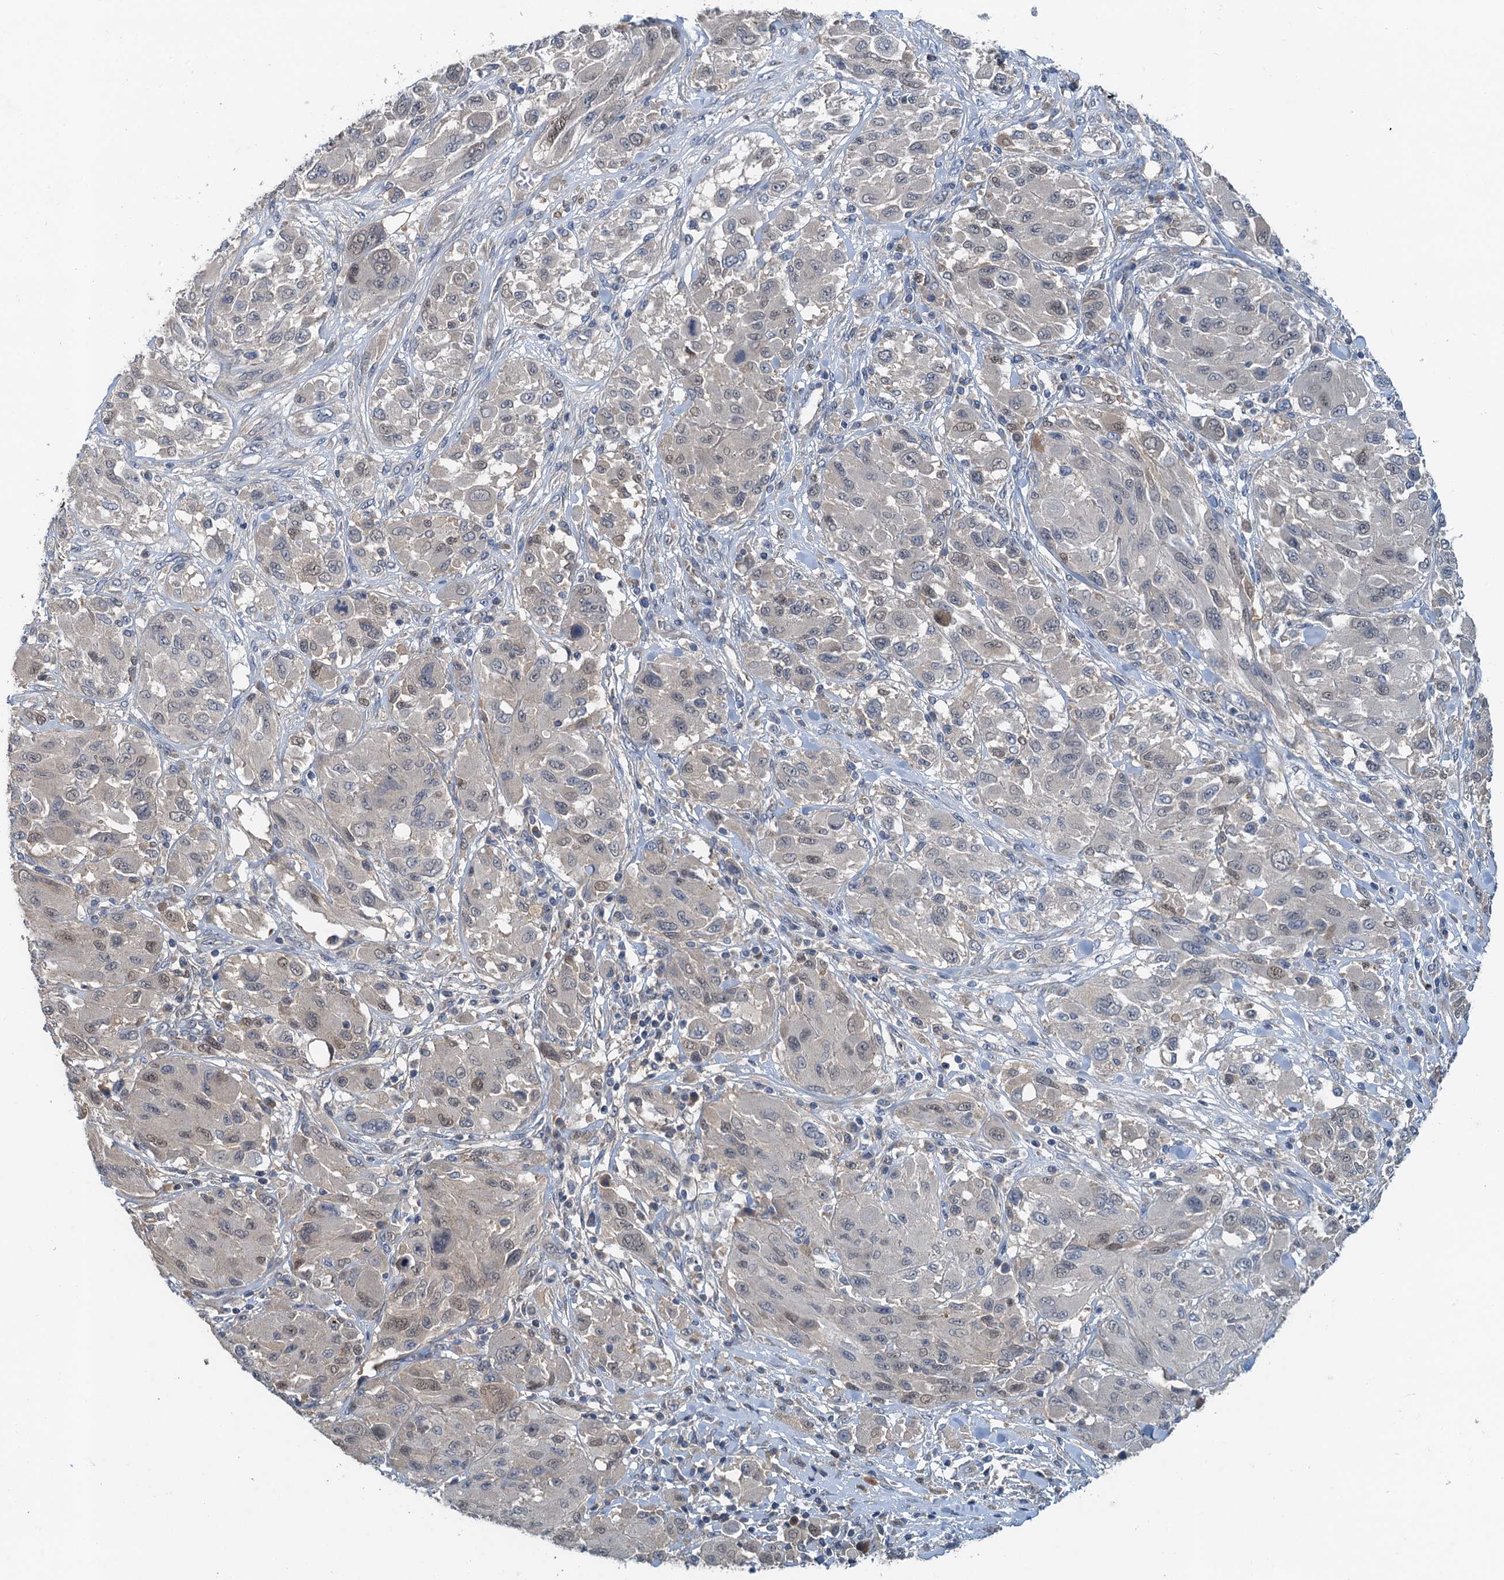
{"staining": {"intensity": "weak", "quantity": "<25%", "location": "nuclear"}, "tissue": "melanoma", "cell_type": "Tumor cells", "image_type": "cancer", "snomed": [{"axis": "morphology", "description": "Malignant melanoma, NOS"}, {"axis": "topography", "description": "Skin"}], "caption": "DAB (3,3'-diaminobenzidine) immunohistochemical staining of malignant melanoma shows no significant positivity in tumor cells. Nuclei are stained in blue.", "gene": "ZNF606", "patient": {"sex": "female", "age": 91}}